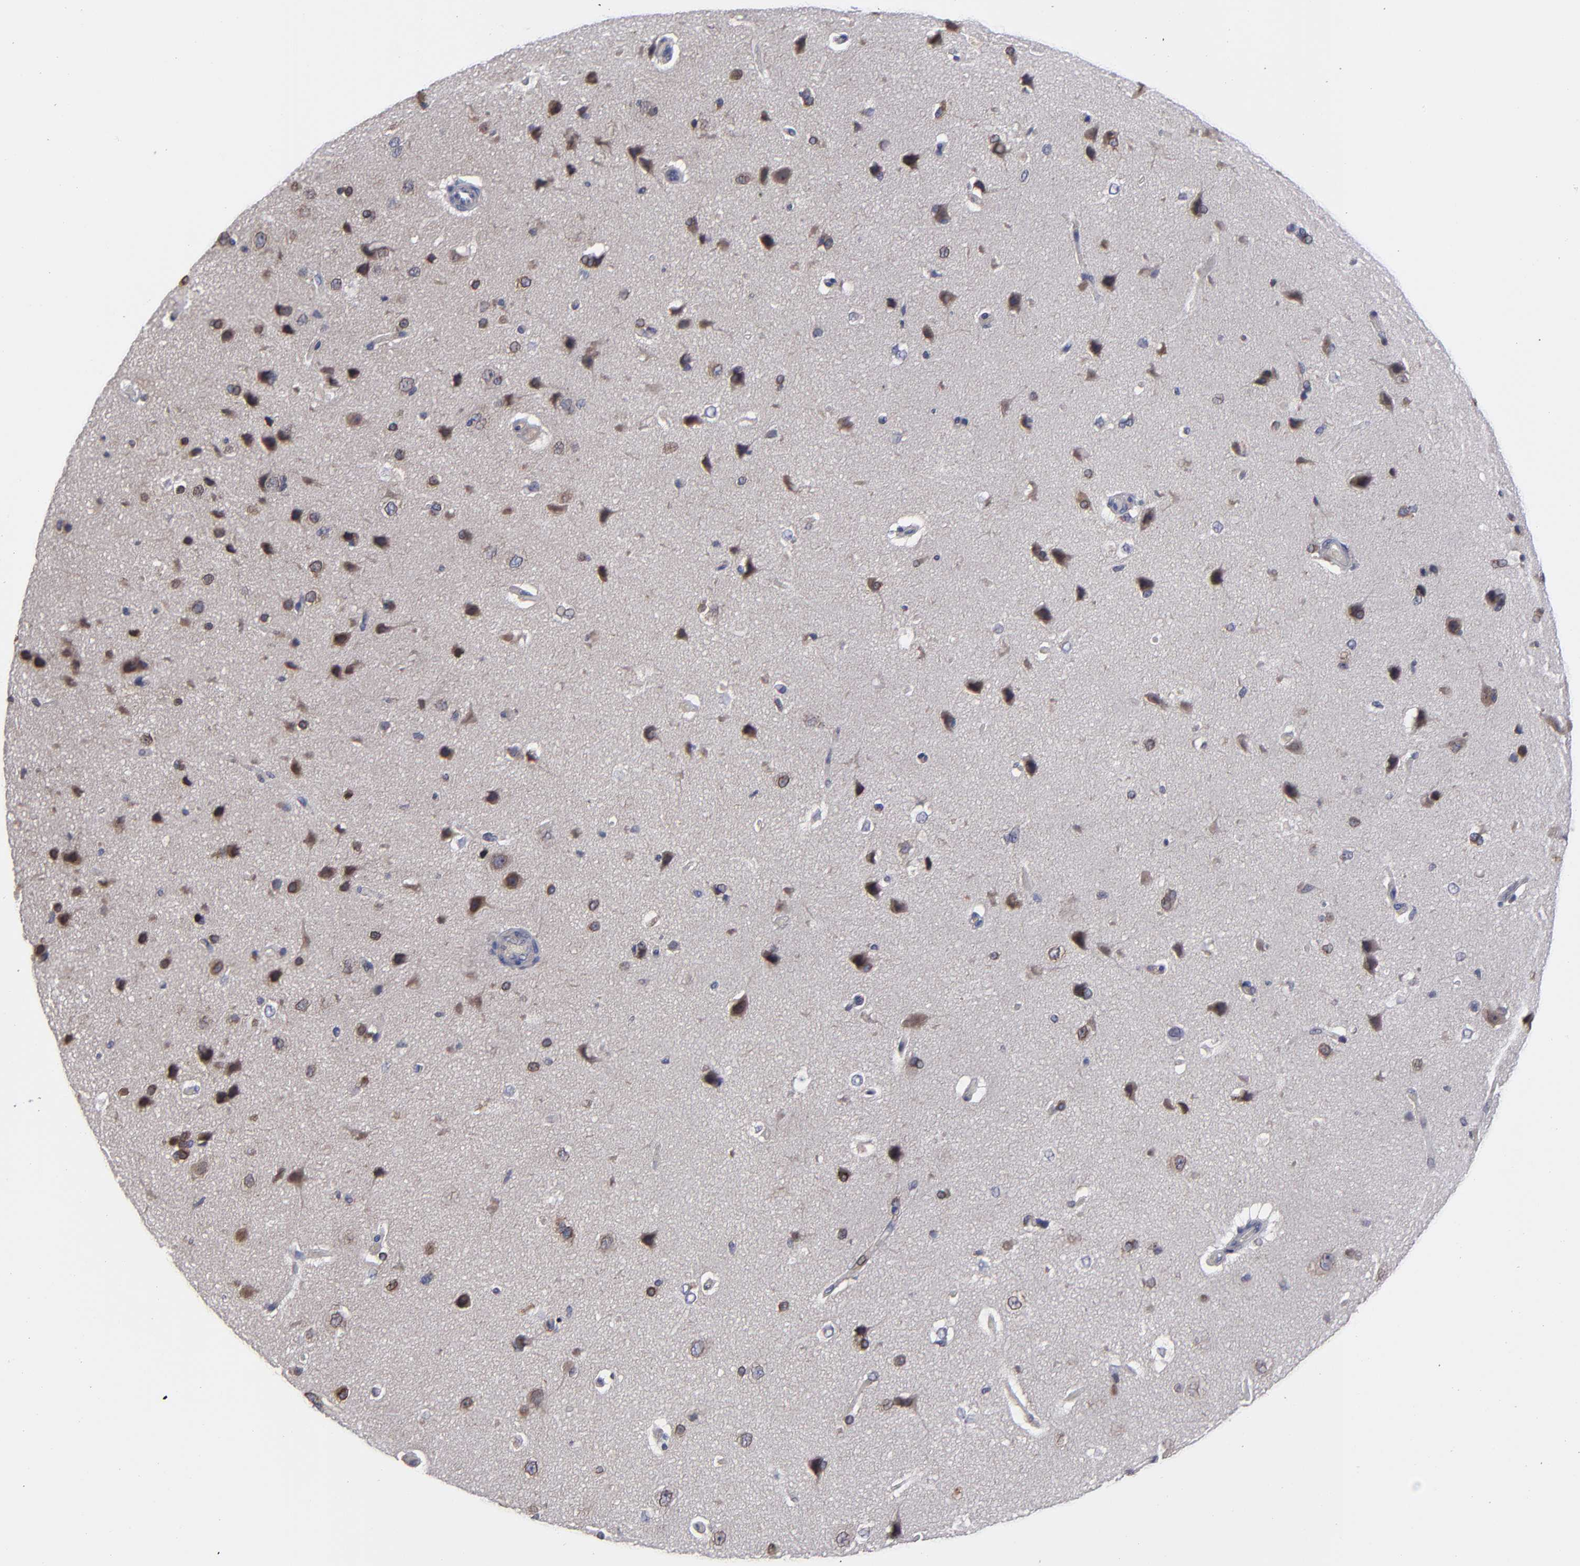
{"staining": {"intensity": "negative", "quantity": "none", "location": "none"}, "tissue": "cerebral cortex", "cell_type": "Endothelial cells", "image_type": "normal", "snomed": [{"axis": "morphology", "description": "Normal tissue, NOS"}, {"axis": "topography", "description": "Cerebral cortex"}], "caption": "Immunohistochemistry (IHC) image of benign cerebral cortex: human cerebral cortex stained with DAB (3,3'-diaminobenzidine) demonstrates no significant protein staining in endothelial cells. (DAB (3,3'-diaminobenzidine) IHC with hematoxylin counter stain).", "gene": "CEP97", "patient": {"sex": "female", "age": 45}}